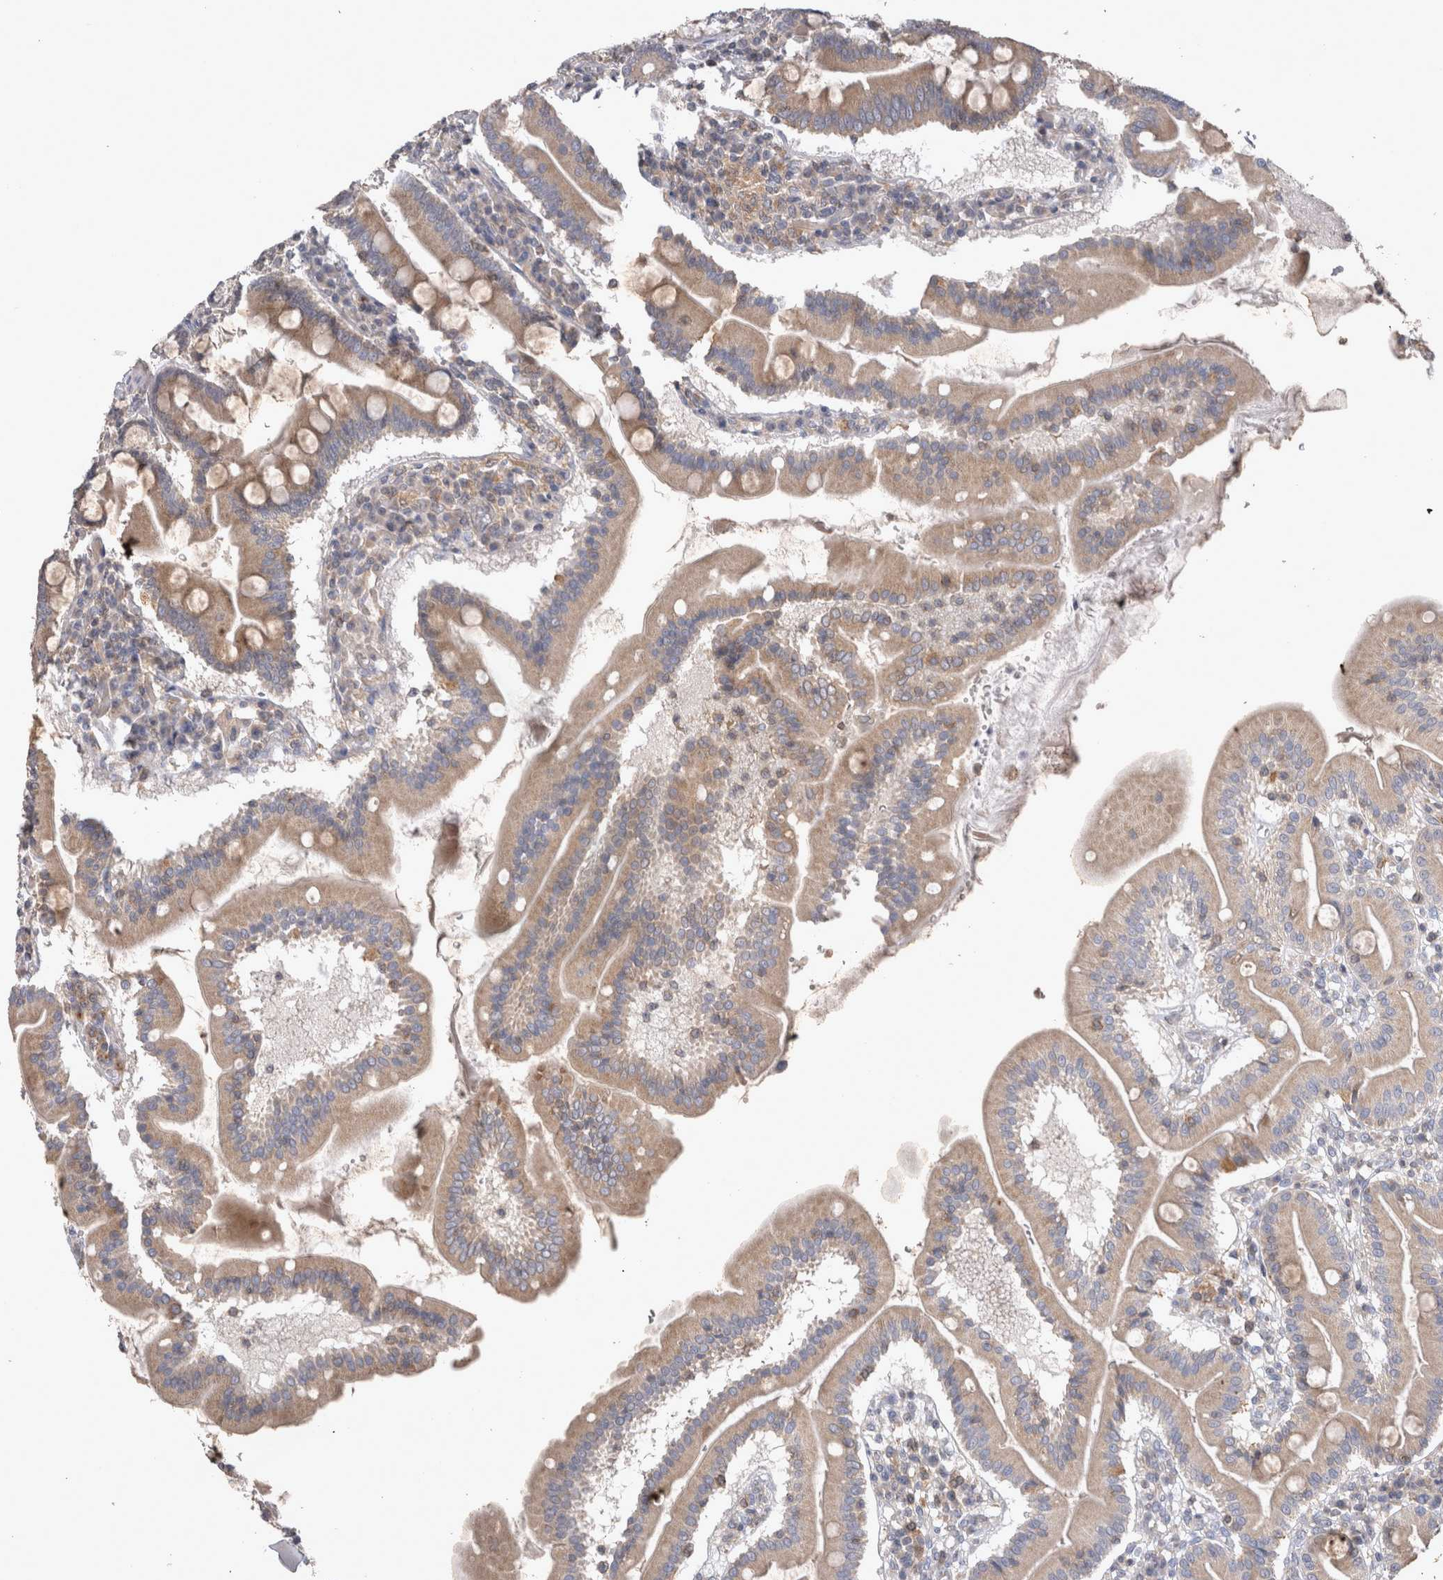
{"staining": {"intensity": "weak", "quantity": ">75%", "location": "cytoplasmic/membranous"}, "tissue": "duodenum", "cell_type": "Glandular cells", "image_type": "normal", "snomed": [{"axis": "morphology", "description": "Normal tissue, NOS"}, {"axis": "topography", "description": "Duodenum"}], "caption": "Protein staining shows weak cytoplasmic/membranous staining in about >75% of glandular cells in unremarkable duodenum.", "gene": "SRD5A3", "patient": {"sex": "male", "age": 50}}